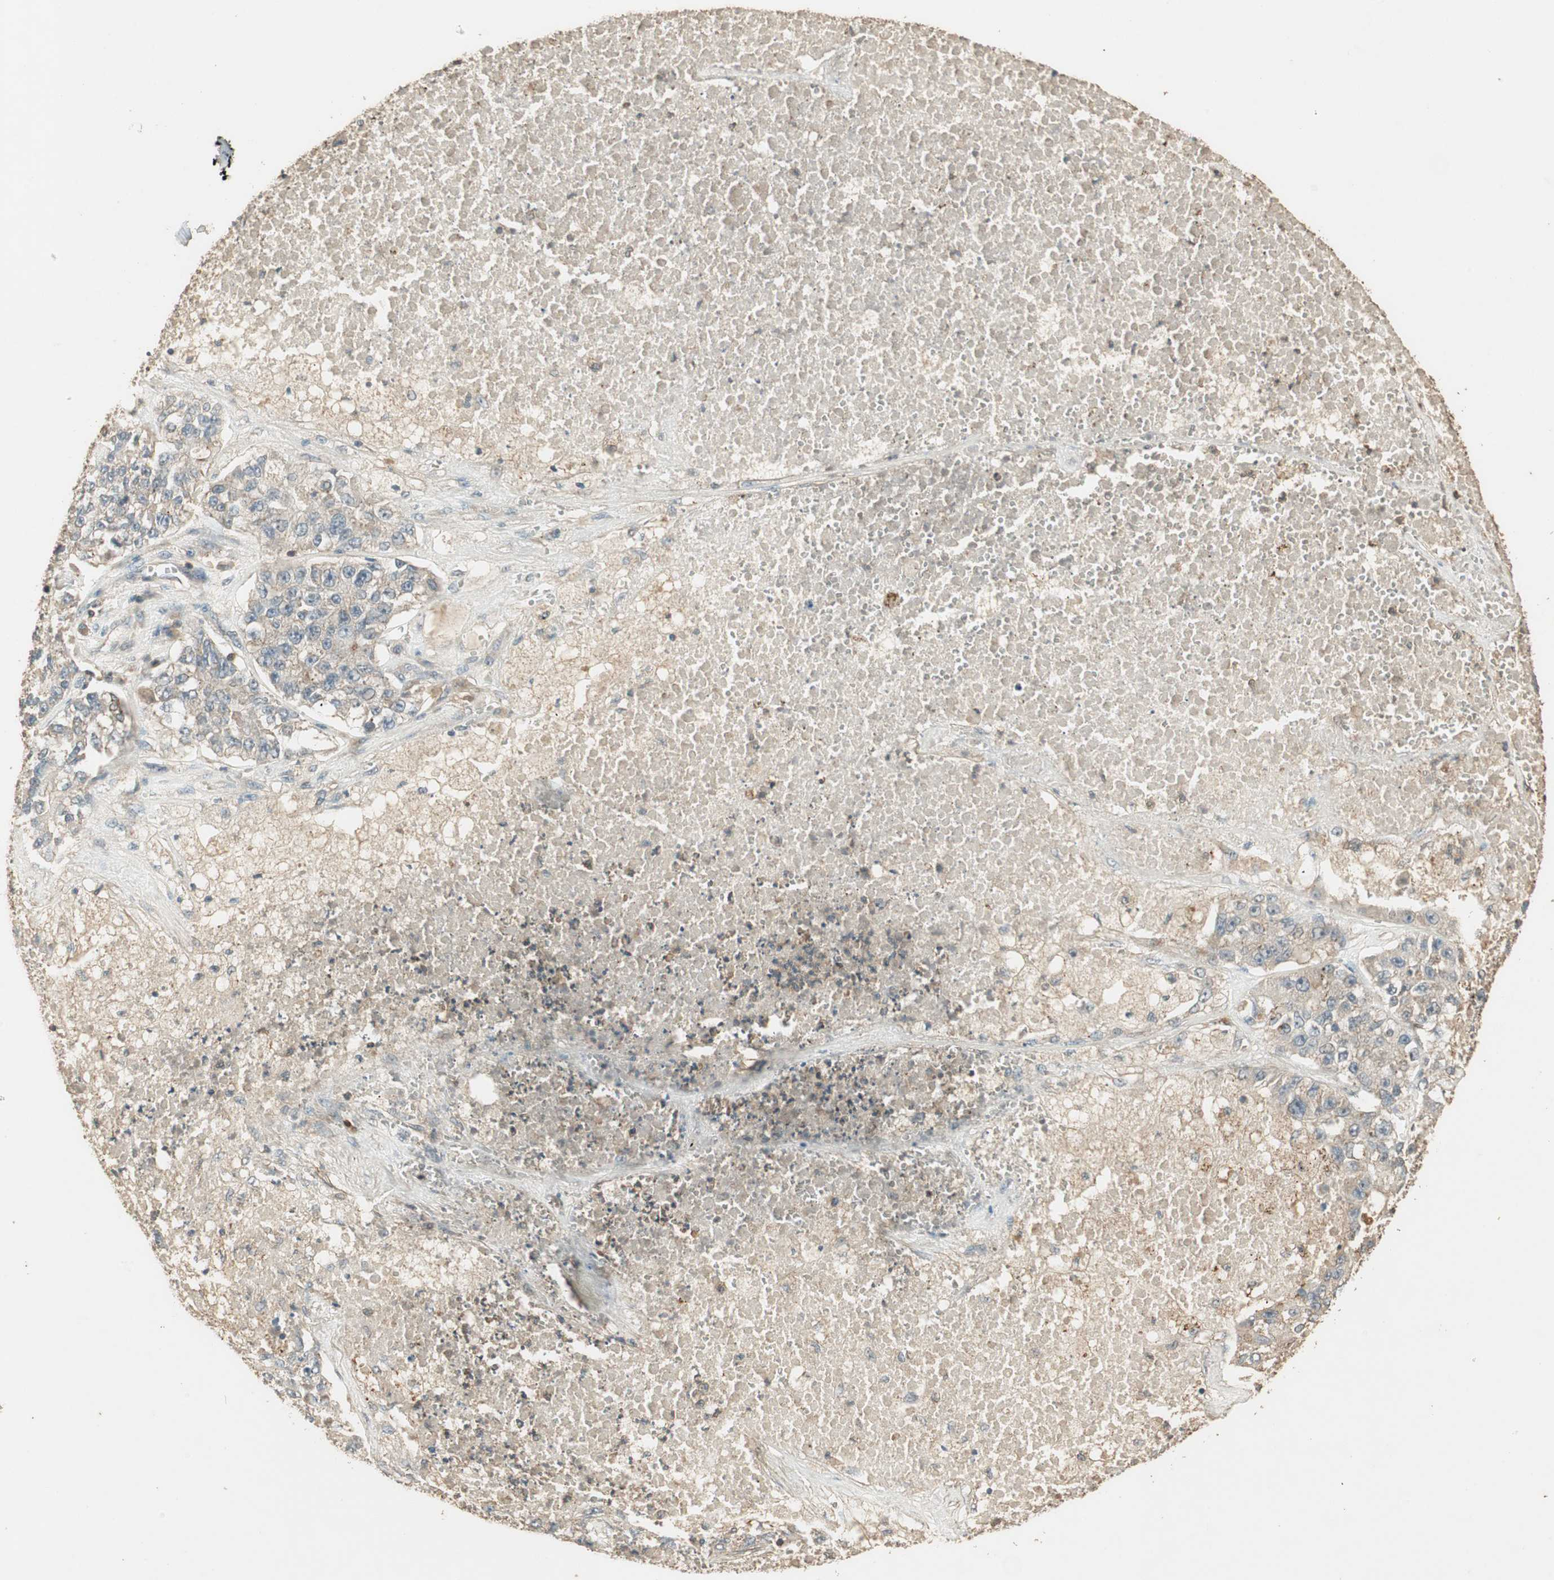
{"staining": {"intensity": "weak", "quantity": "<25%", "location": "cytoplasmic/membranous"}, "tissue": "lung cancer", "cell_type": "Tumor cells", "image_type": "cancer", "snomed": [{"axis": "morphology", "description": "Adenocarcinoma, NOS"}, {"axis": "topography", "description": "Lung"}], "caption": "This photomicrograph is of lung cancer (adenocarcinoma) stained with immunohistochemistry to label a protein in brown with the nuclei are counter-stained blue. There is no staining in tumor cells. (DAB immunohistochemistry visualized using brightfield microscopy, high magnification).", "gene": "USP2", "patient": {"sex": "male", "age": 49}}